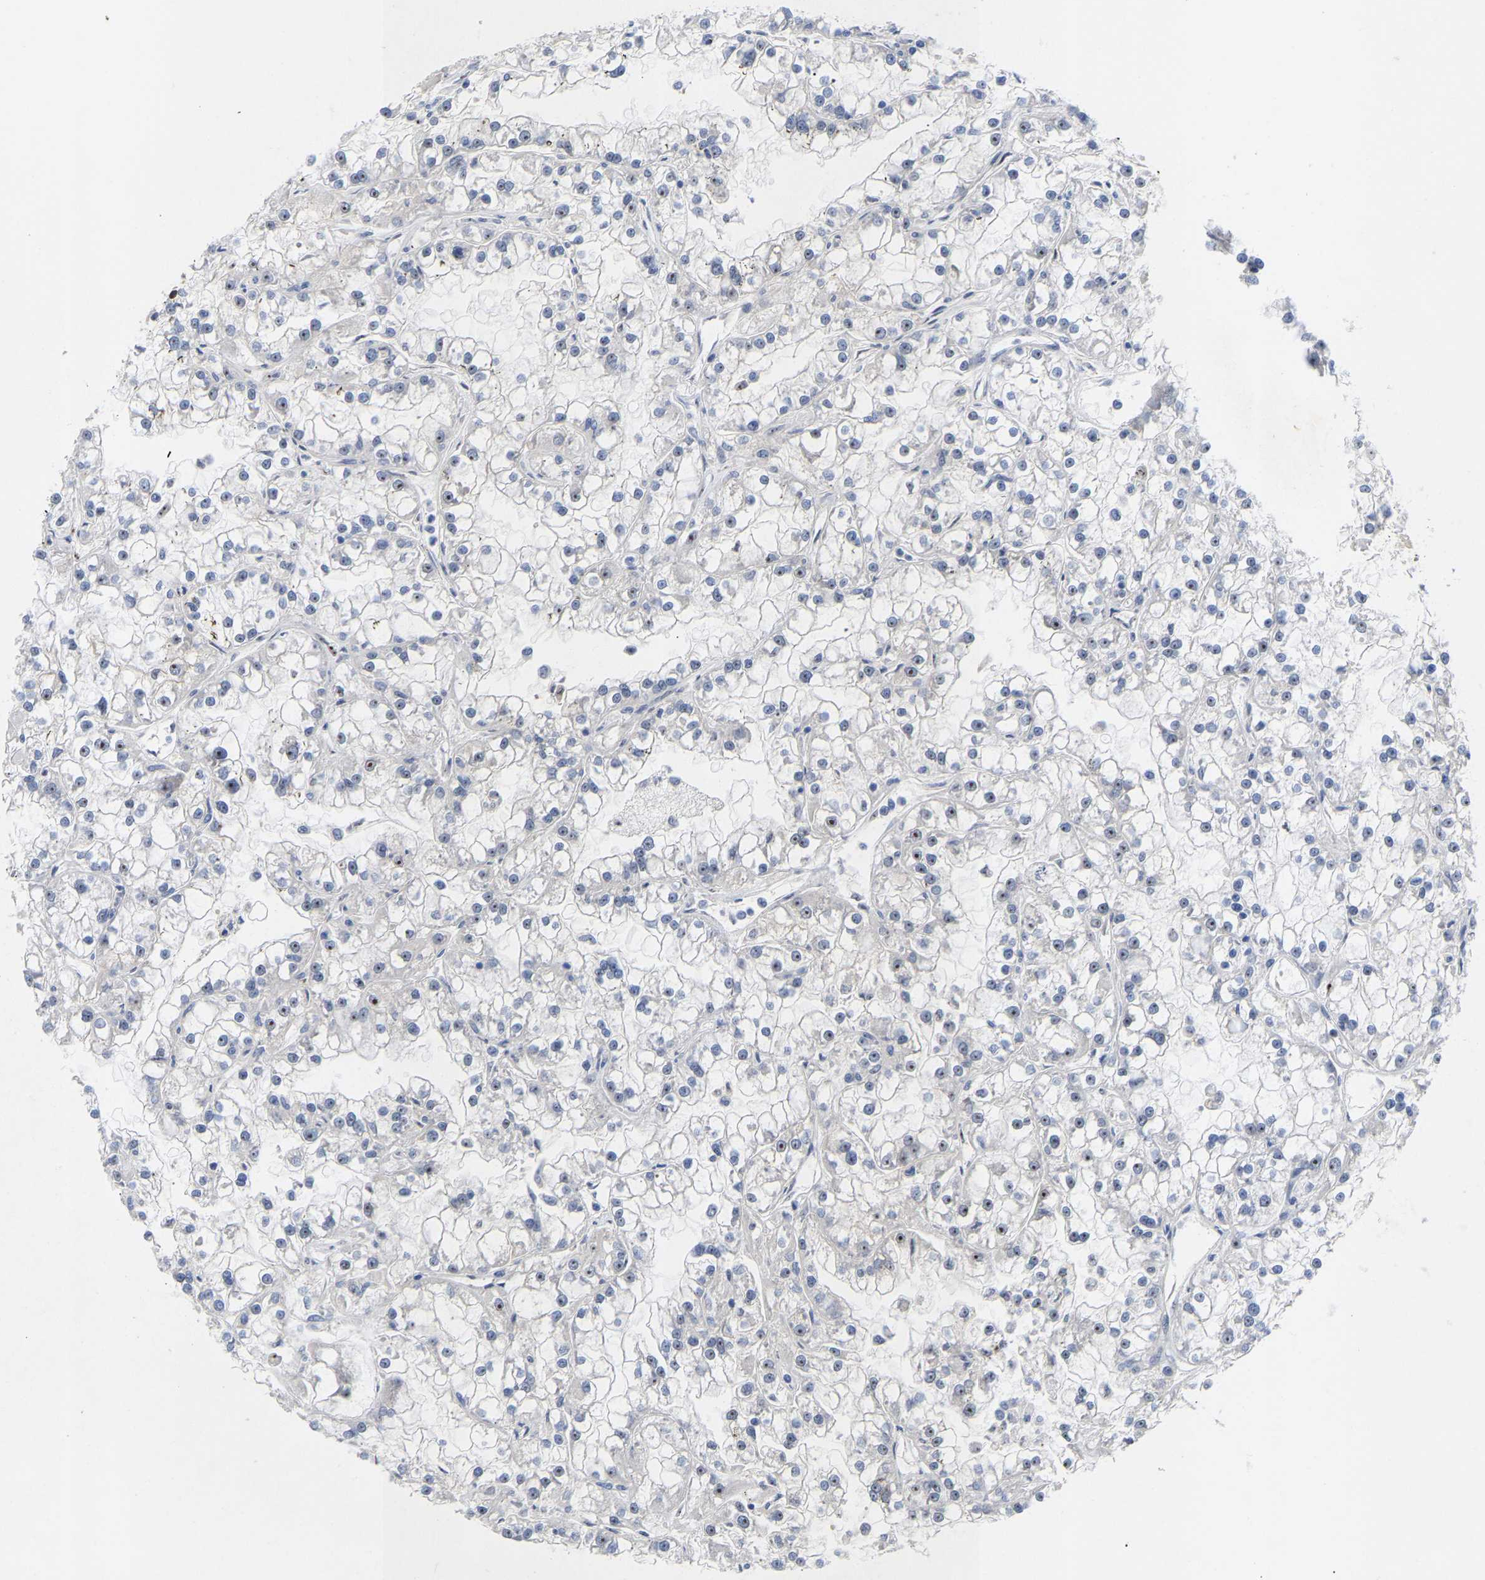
{"staining": {"intensity": "moderate", "quantity": "25%-75%", "location": "nuclear"}, "tissue": "renal cancer", "cell_type": "Tumor cells", "image_type": "cancer", "snomed": [{"axis": "morphology", "description": "Adenocarcinoma, NOS"}, {"axis": "topography", "description": "Kidney"}], "caption": "Tumor cells reveal medium levels of moderate nuclear positivity in approximately 25%-75% of cells in adenocarcinoma (renal).", "gene": "NLE1", "patient": {"sex": "female", "age": 52}}